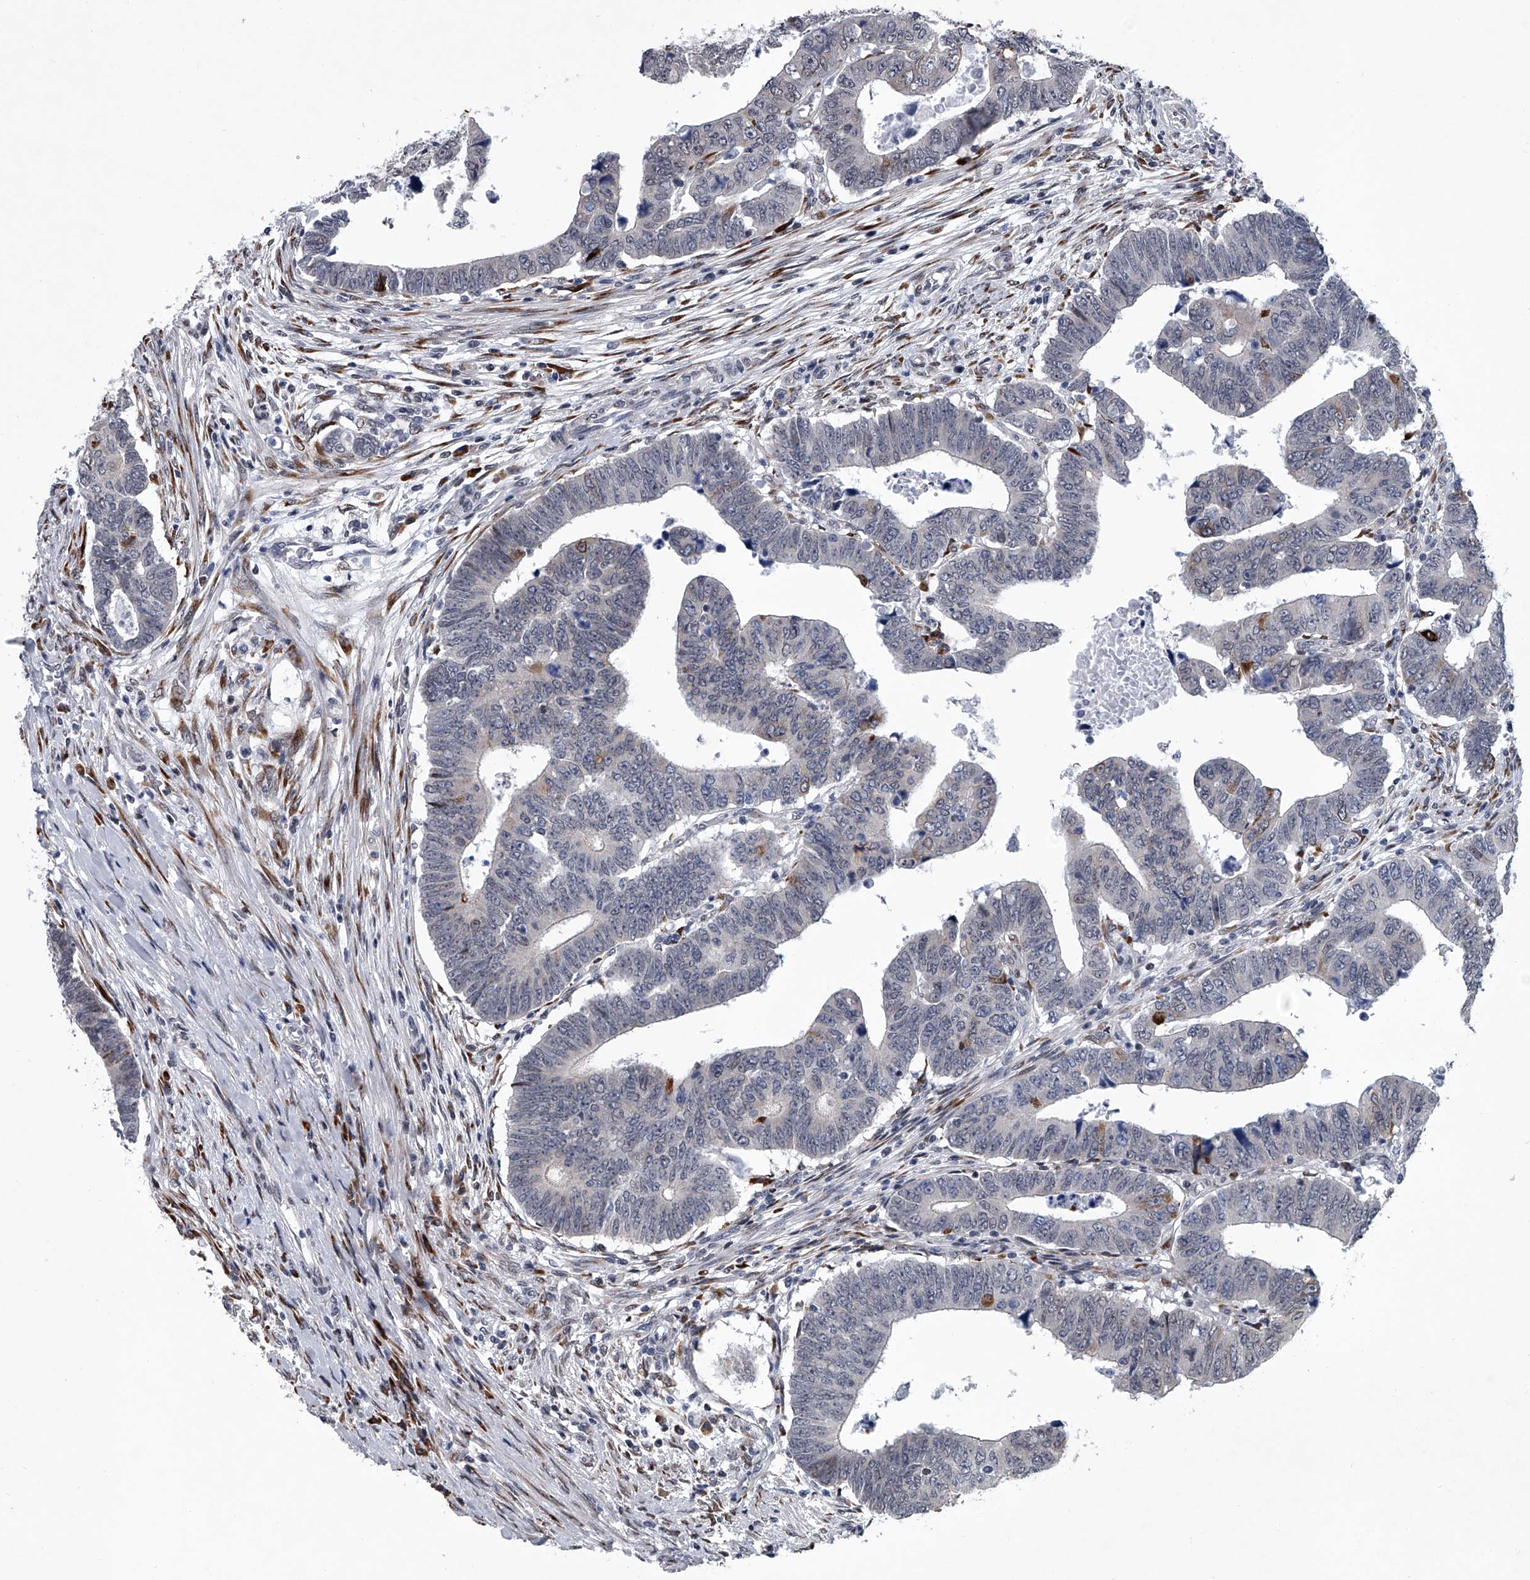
{"staining": {"intensity": "moderate", "quantity": "<25%", "location": "cytoplasmic/membranous"}, "tissue": "colorectal cancer", "cell_type": "Tumor cells", "image_type": "cancer", "snomed": [{"axis": "morphology", "description": "Normal tissue, NOS"}, {"axis": "morphology", "description": "Adenocarcinoma, NOS"}, {"axis": "topography", "description": "Rectum"}], "caption": "The histopathology image demonstrates staining of colorectal cancer, revealing moderate cytoplasmic/membranous protein positivity (brown color) within tumor cells.", "gene": "PPP2R5D", "patient": {"sex": "female", "age": 65}}